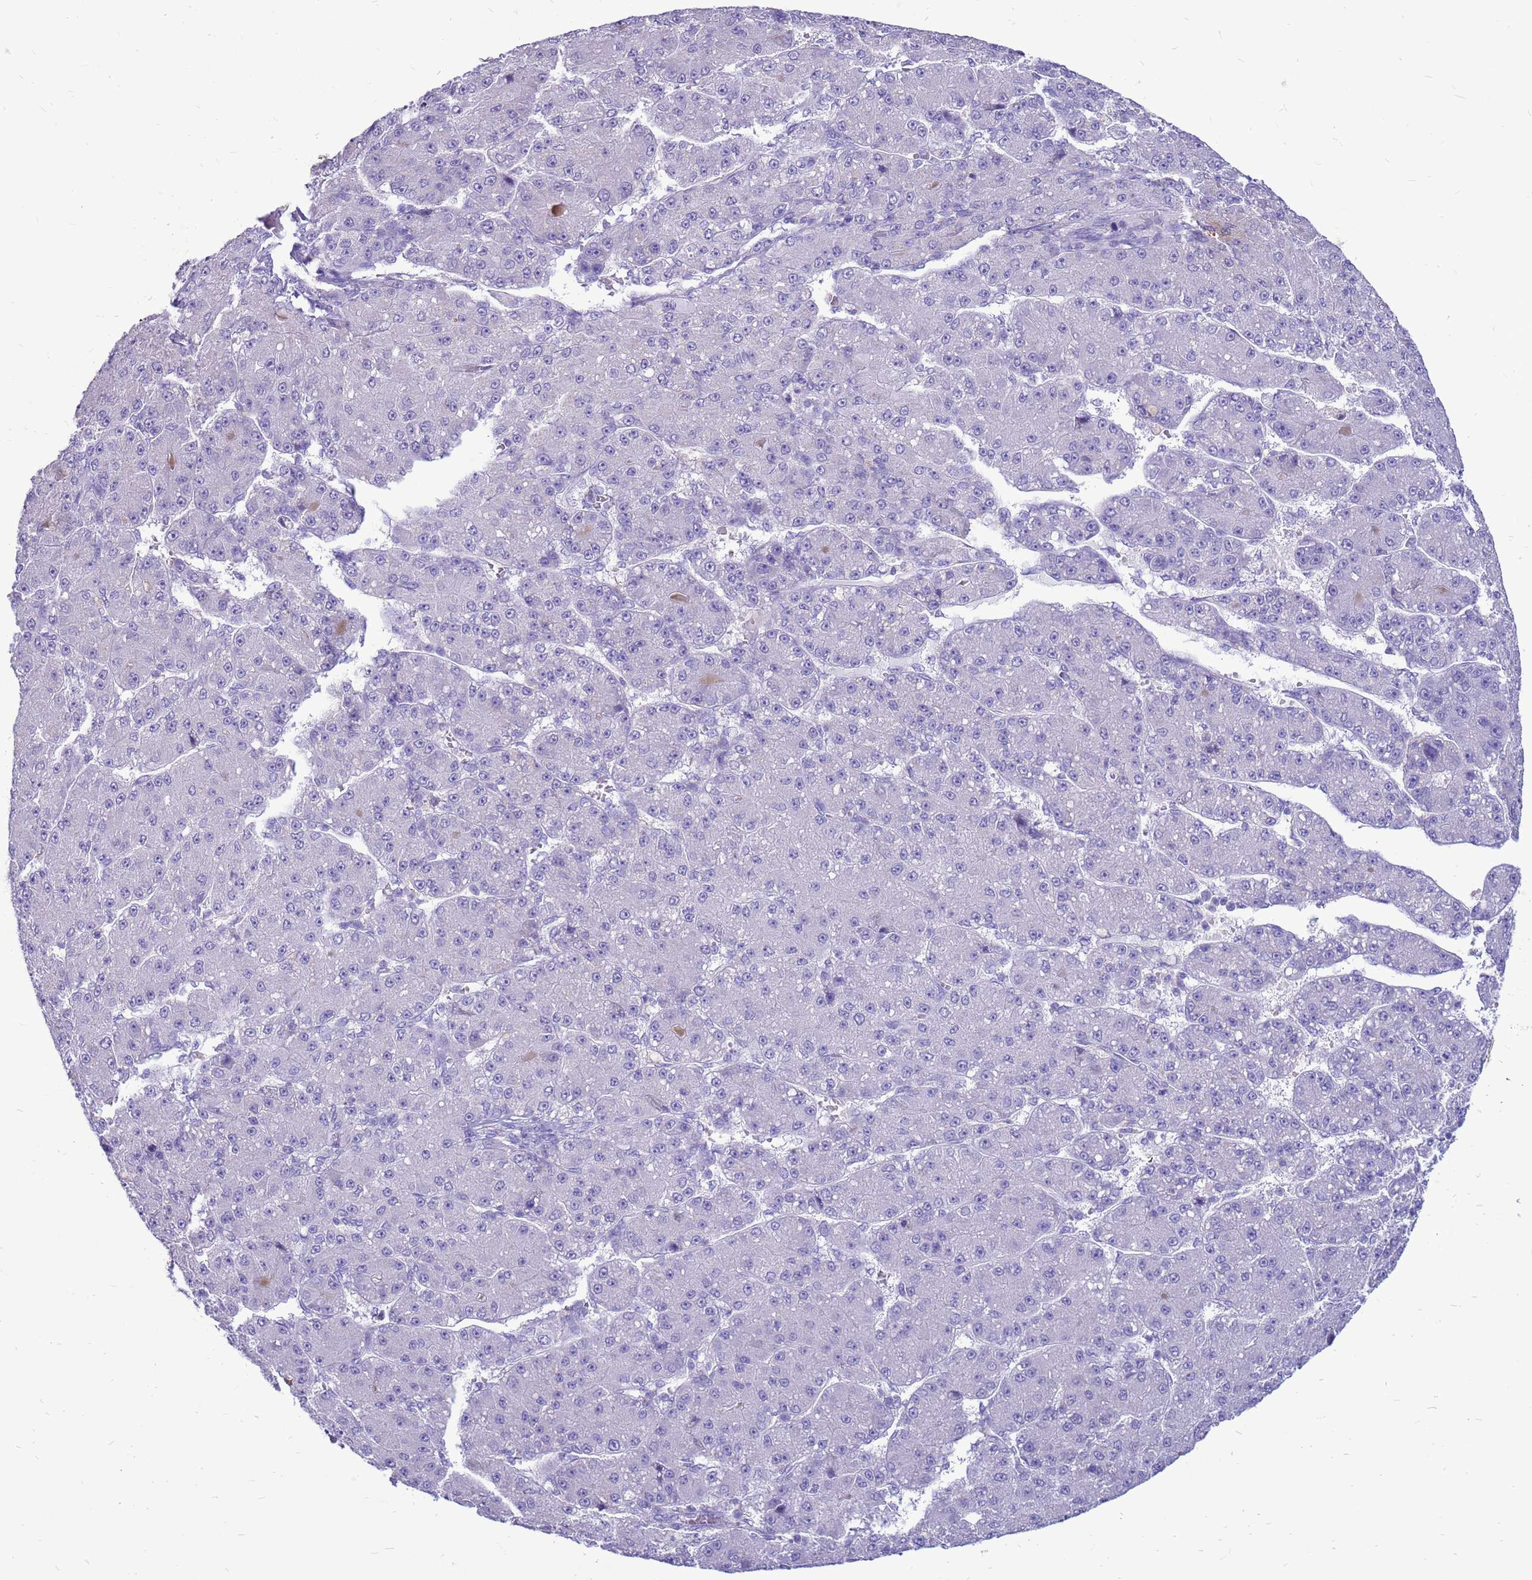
{"staining": {"intensity": "negative", "quantity": "none", "location": "none"}, "tissue": "liver cancer", "cell_type": "Tumor cells", "image_type": "cancer", "snomed": [{"axis": "morphology", "description": "Carcinoma, Hepatocellular, NOS"}, {"axis": "topography", "description": "Liver"}], "caption": "Tumor cells are negative for brown protein staining in liver hepatocellular carcinoma.", "gene": "PDE10A", "patient": {"sex": "male", "age": 67}}